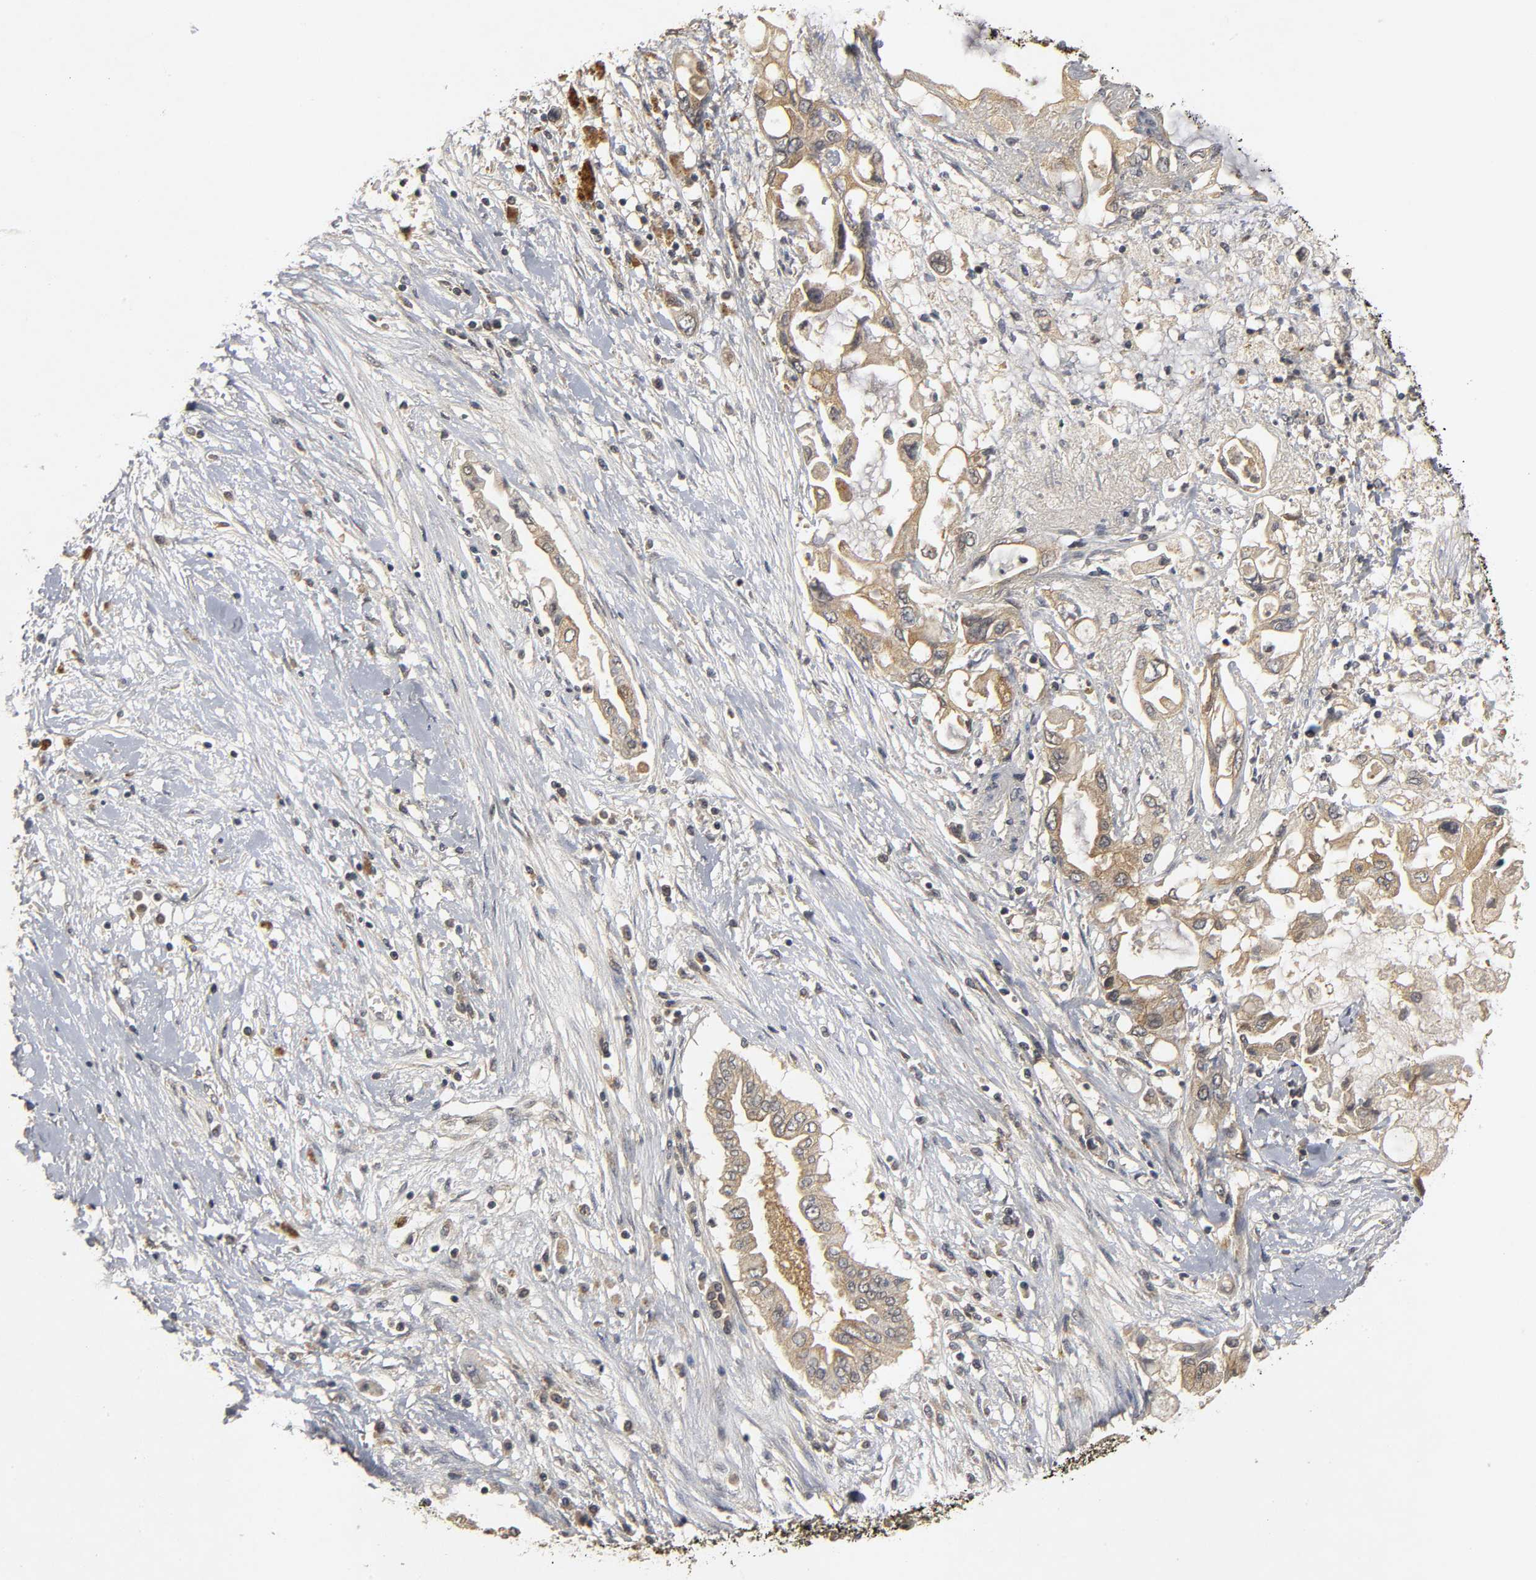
{"staining": {"intensity": "weak", "quantity": ">75%", "location": "cytoplasmic/membranous"}, "tissue": "pancreatic cancer", "cell_type": "Tumor cells", "image_type": "cancer", "snomed": [{"axis": "morphology", "description": "Adenocarcinoma, NOS"}, {"axis": "topography", "description": "Pancreas"}], "caption": "Protein expression analysis of human pancreatic cancer (adenocarcinoma) reveals weak cytoplasmic/membranous staining in about >75% of tumor cells. (IHC, brightfield microscopy, high magnification).", "gene": "TRAF6", "patient": {"sex": "female", "age": 57}}